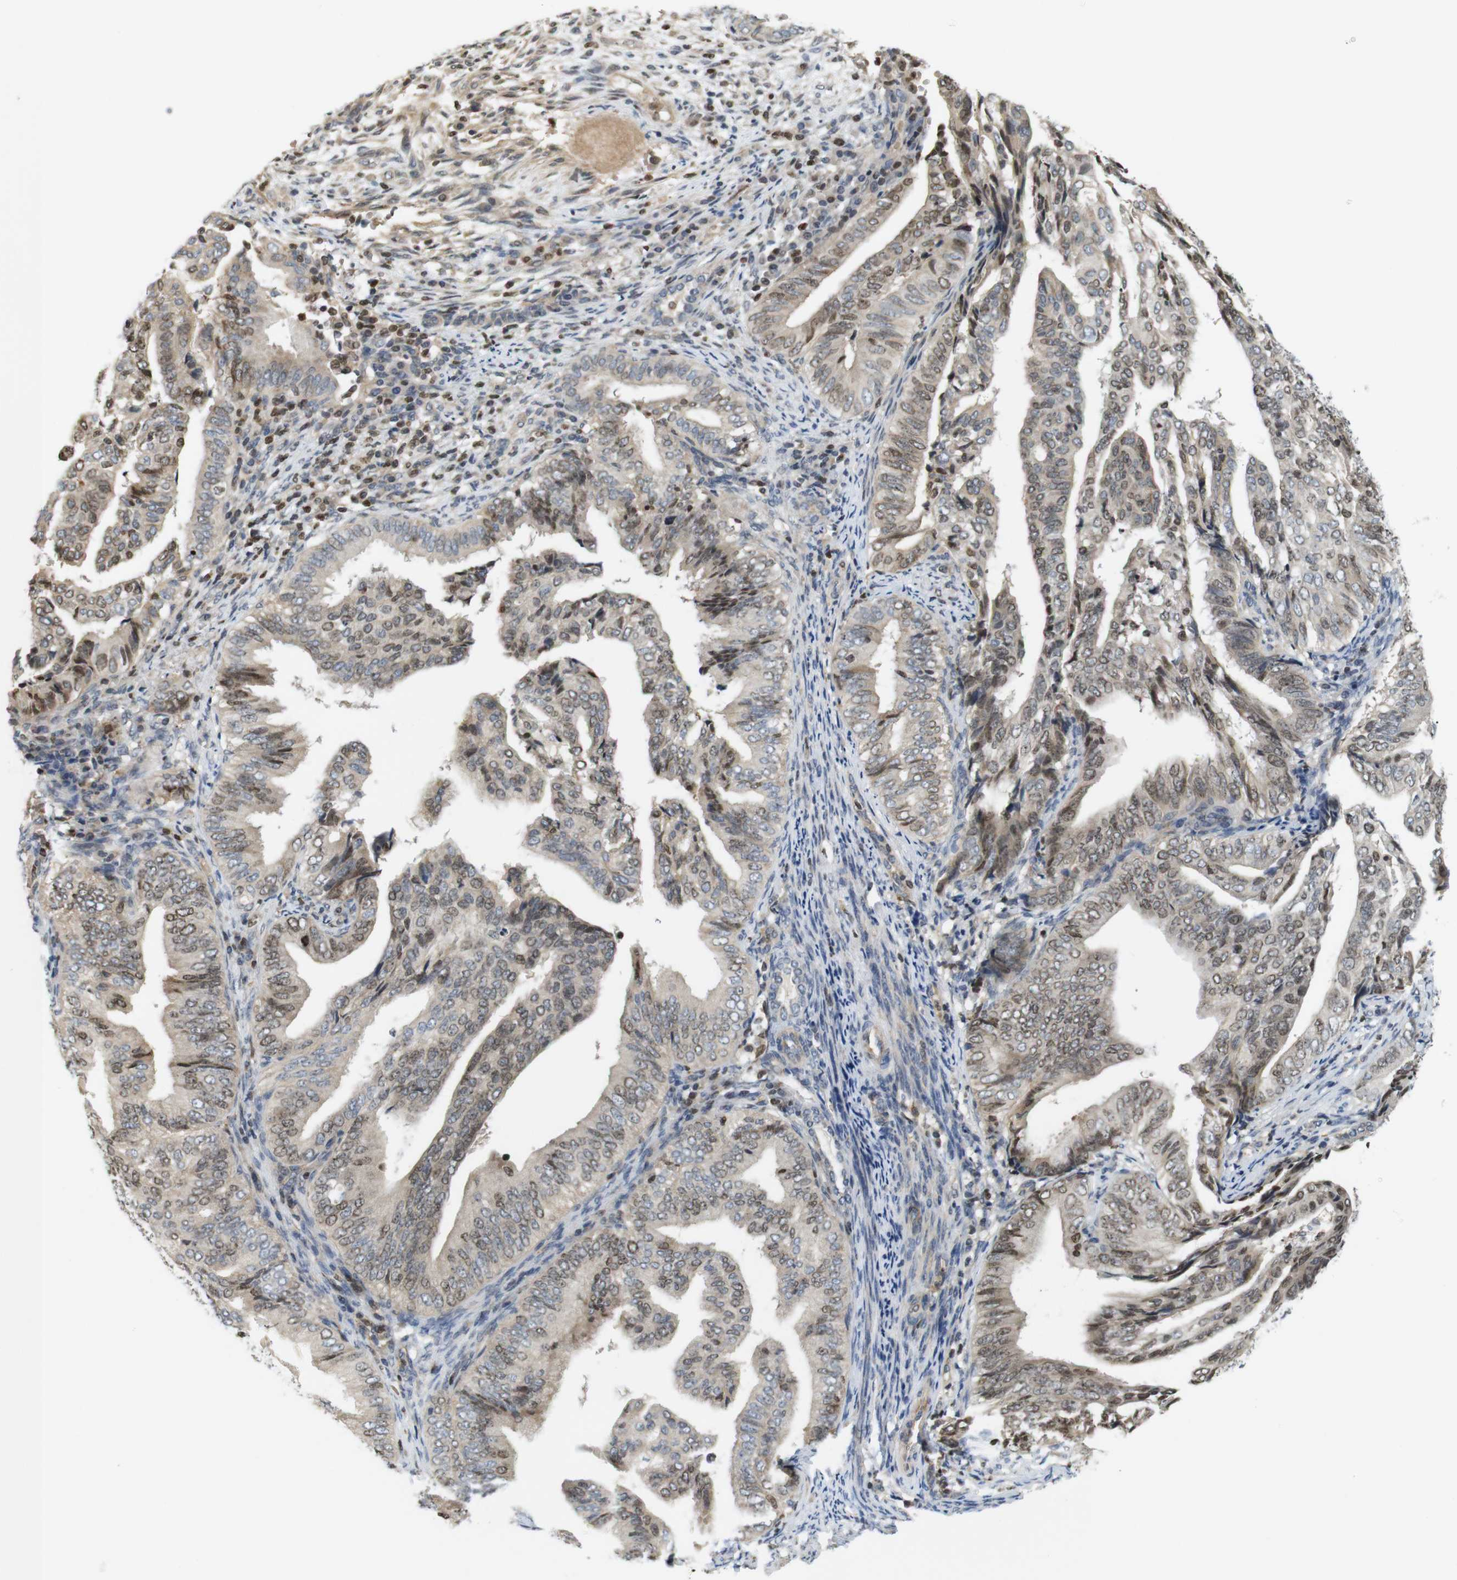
{"staining": {"intensity": "moderate", "quantity": "<25%", "location": "nuclear"}, "tissue": "endometrial cancer", "cell_type": "Tumor cells", "image_type": "cancer", "snomed": [{"axis": "morphology", "description": "Adenocarcinoma, NOS"}, {"axis": "topography", "description": "Endometrium"}], "caption": "Human endometrial cancer (adenocarcinoma) stained for a protein (brown) exhibits moderate nuclear positive staining in about <25% of tumor cells.", "gene": "MBD1", "patient": {"sex": "female", "age": 58}}